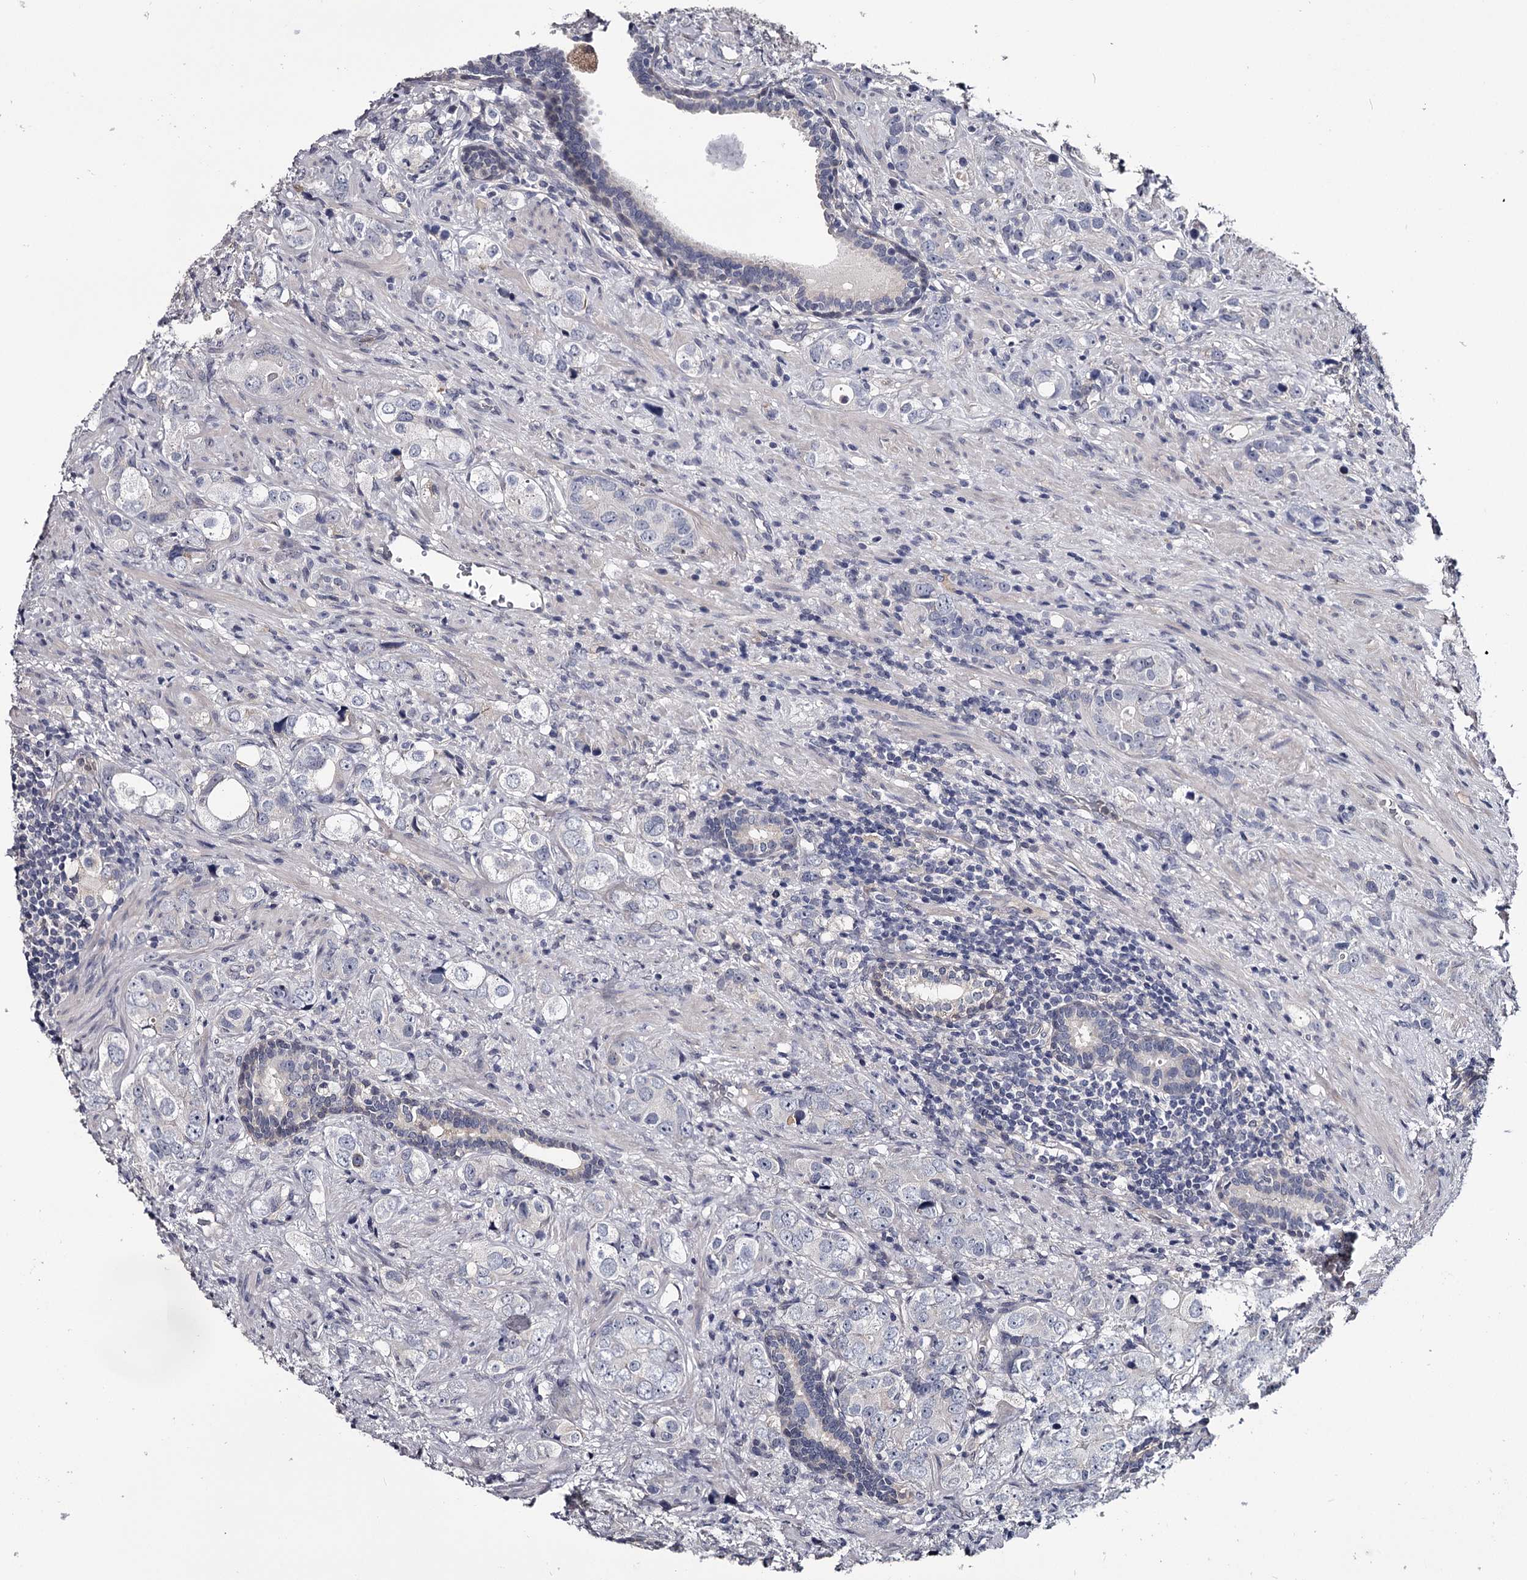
{"staining": {"intensity": "negative", "quantity": "none", "location": "none"}, "tissue": "prostate cancer", "cell_type": "Tumor cells", "image_type": "cancer", "snomed": [{"axis": "morphology", "description": "Adenocarcinoma, High grade"}, {"axis": "topography", "description": "Prostate"}], "caption": "There is no significant positivity in tumor cells of adenocarcinoma (high-grade) (prostate). The staining is performed using DAB (3,3'-diaminobenzidine) brown chromogen with nuclei counter-stained in using hematoxylin.", "gene": "GSTO1", "patient": {"sex": "male", "age": 63}}